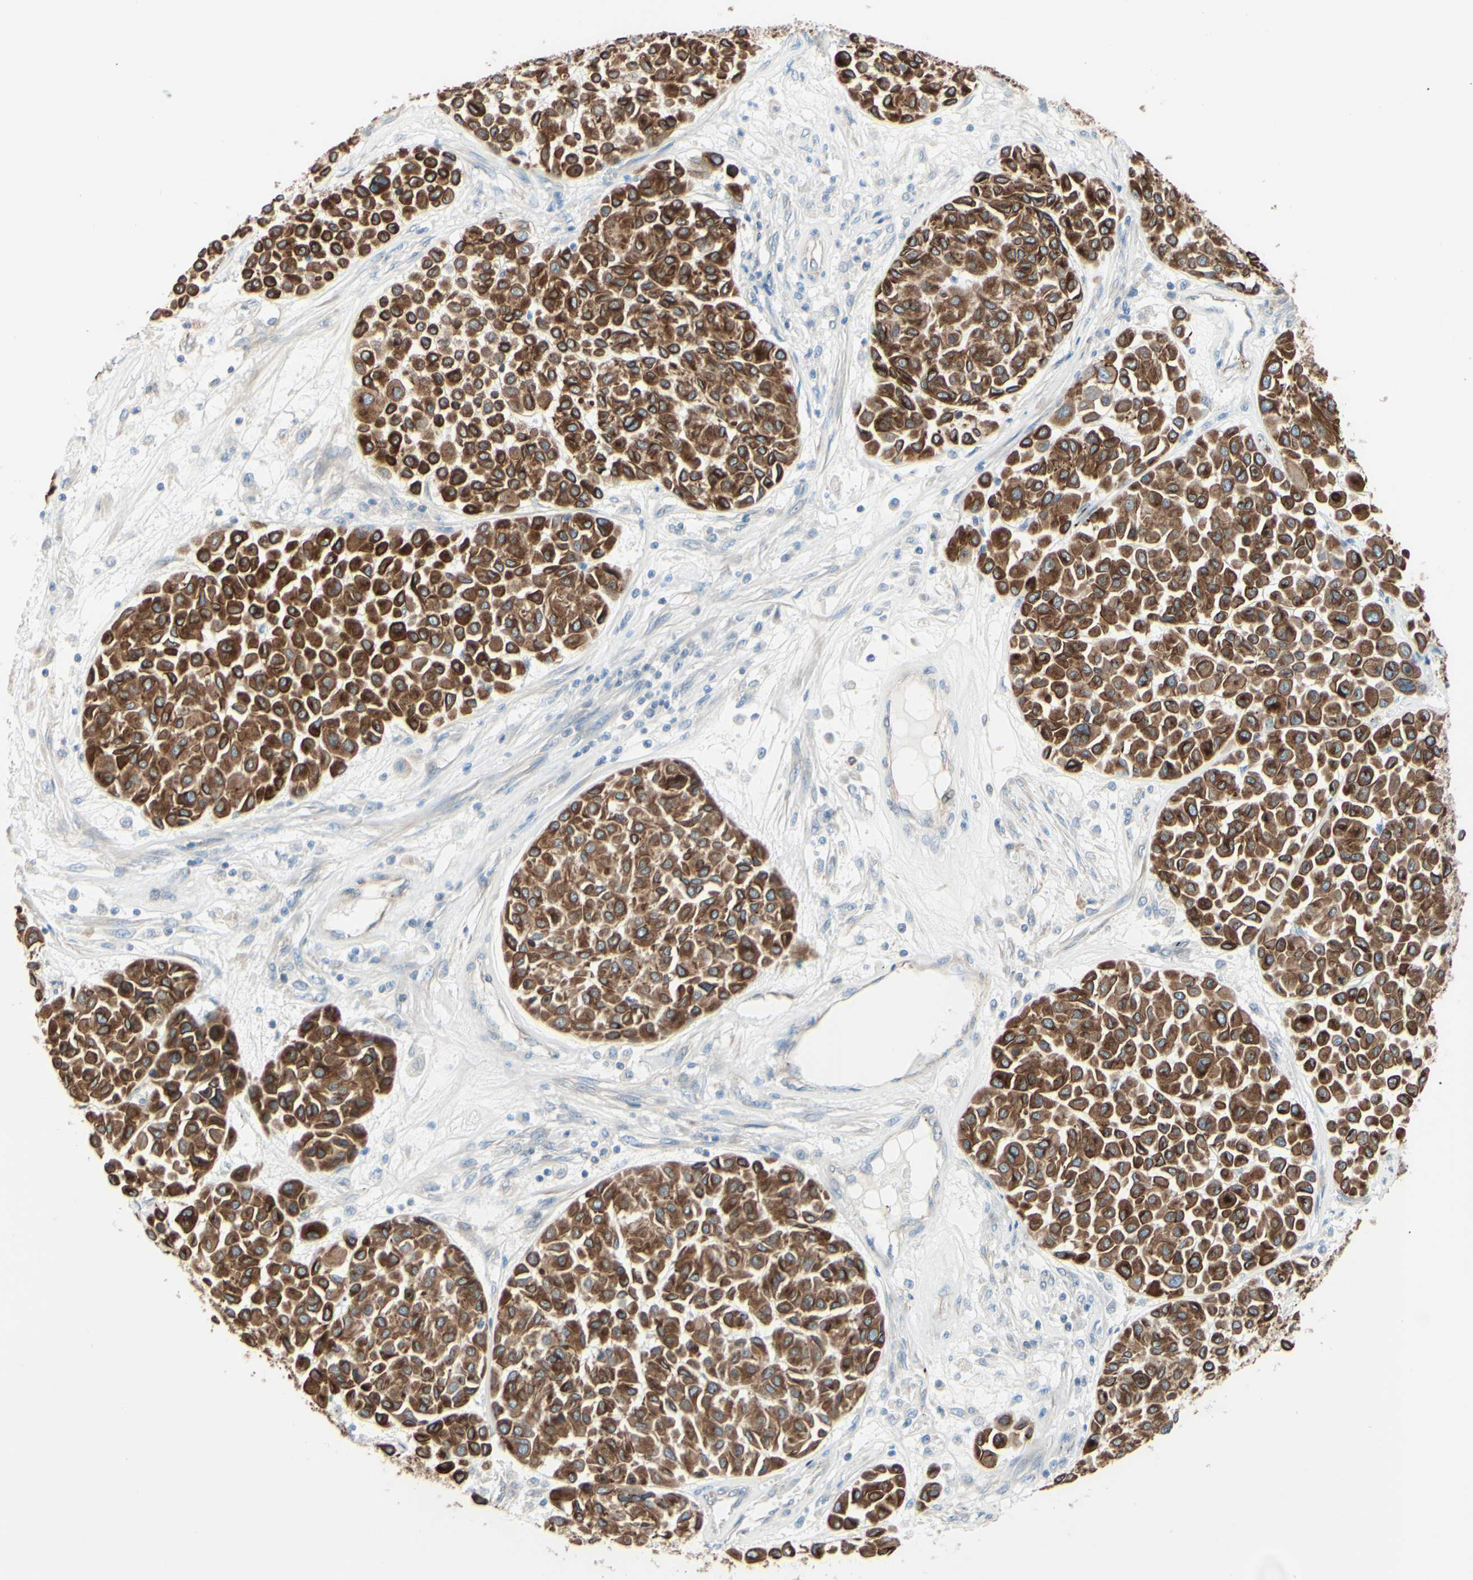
{"staining": {"intensity": "moderate", "quantity": ">75%", "location": "cytoplasmic/membranous"}, "tissue": "melanoma", "cell_type": "Tumor cells", "image_type": "cancer", "snomed": [{"axis": "morphology", "description": "Malignant melanoma, Metastatic site"}, {"axis": "topography", "description": "Soft tissue"}], "caption": "Immunohistochemical staining of melanoma shows moderate cytoplasmic/membranous protein staining in approximately >75% of tumor cells.", "gene": "ENDOD1", "patient": {"sex": "male", "age": 41}}